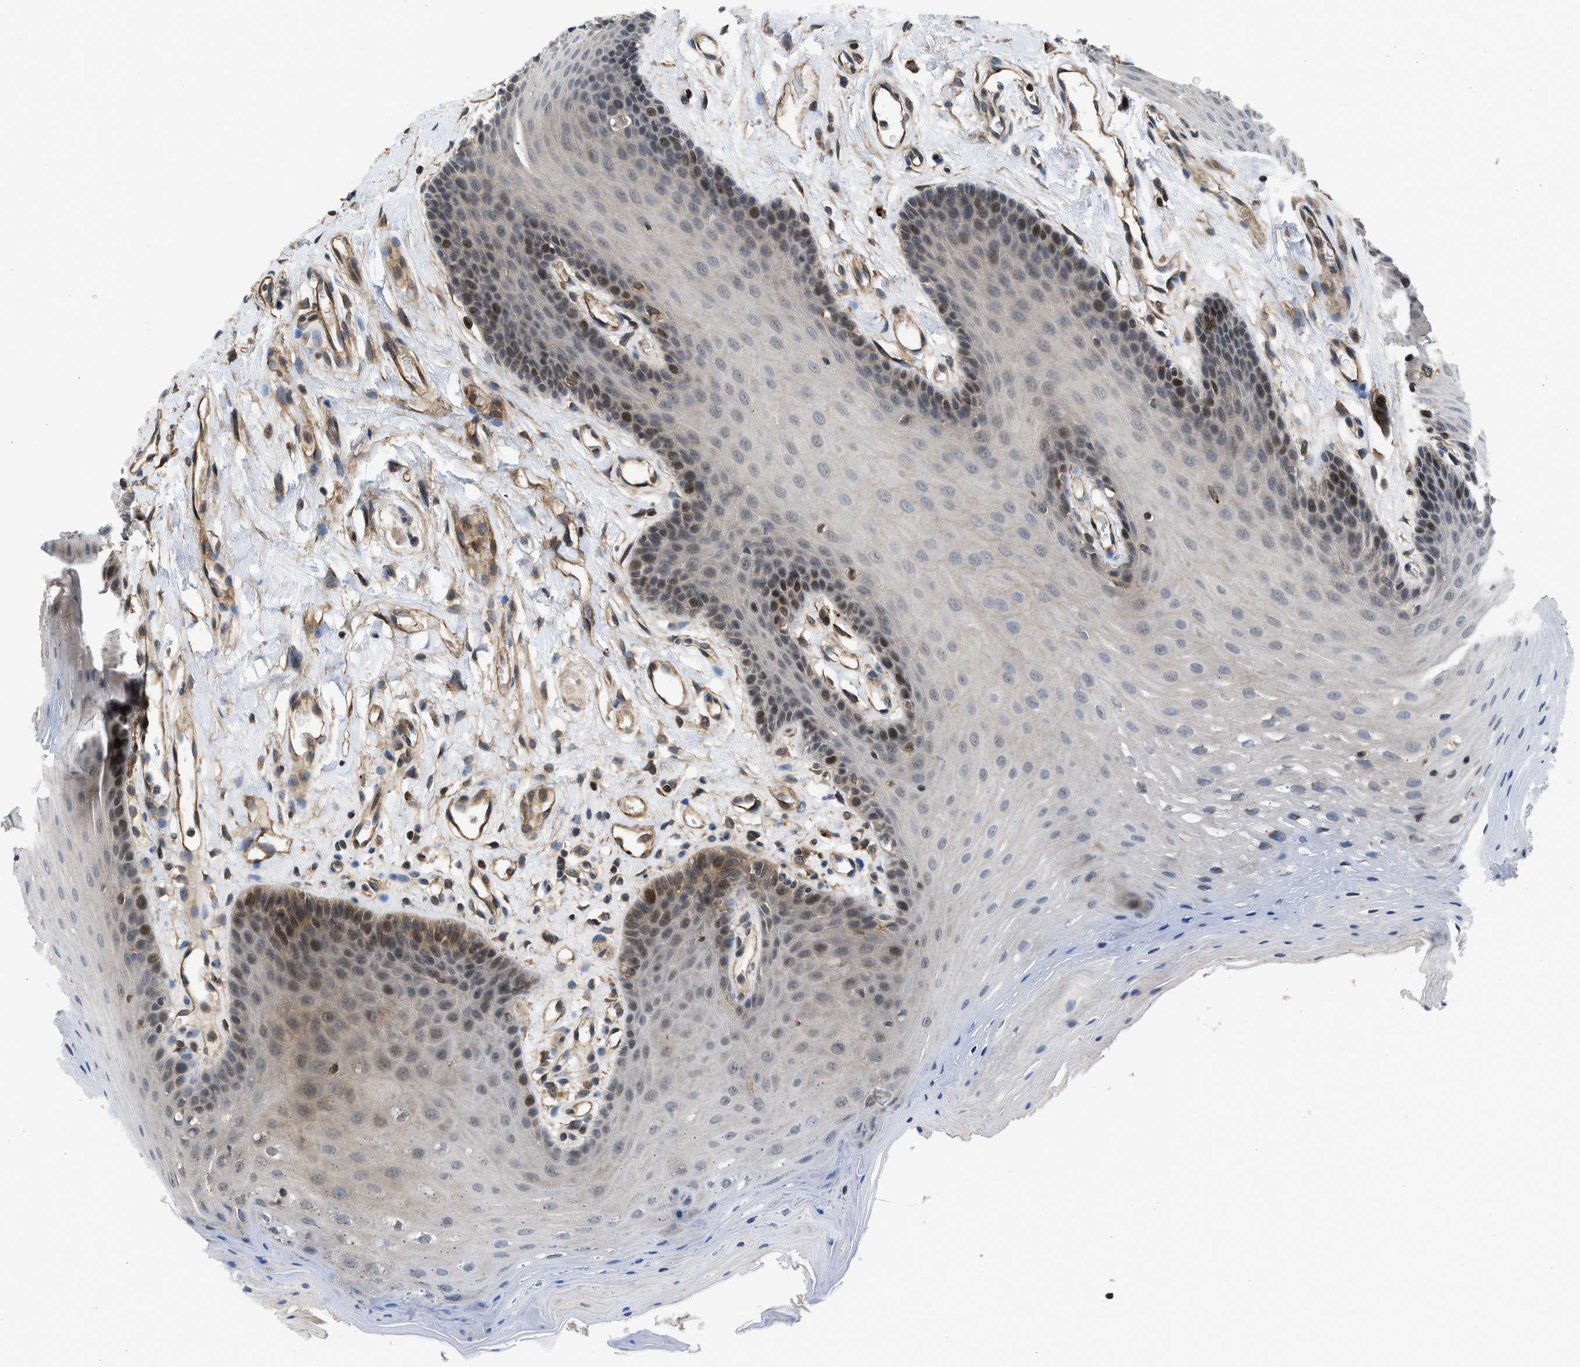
{"staining": {"intensity": "moderate", "quantity": "<25%", "location": "nuclear"}, "tissue": "oral mucosa", "cell_type": "Squamous epithelial cells", "image_type": "normal", "snomed": [{"axis": "morphology", "description": "Normal tissue, NOS"}, {"axis": "morphology", "description": "Squamous cell carcinoma, NOS"}, {"axis": "topography", "description": "Oral tissue"}, {"axis": "topography", "description": "Head-Neck"}], "caption": "Immunohistochemistry (IHC) (DAB (3,3'-diaminobenzidine)) staining of normal oral mucosa demonstrates moderate nuclear protein staining in approximately <25% of squamous epithelial cells.", "gene": "GPATCH2L", "patient": {"sex": "male", "age": 71}}